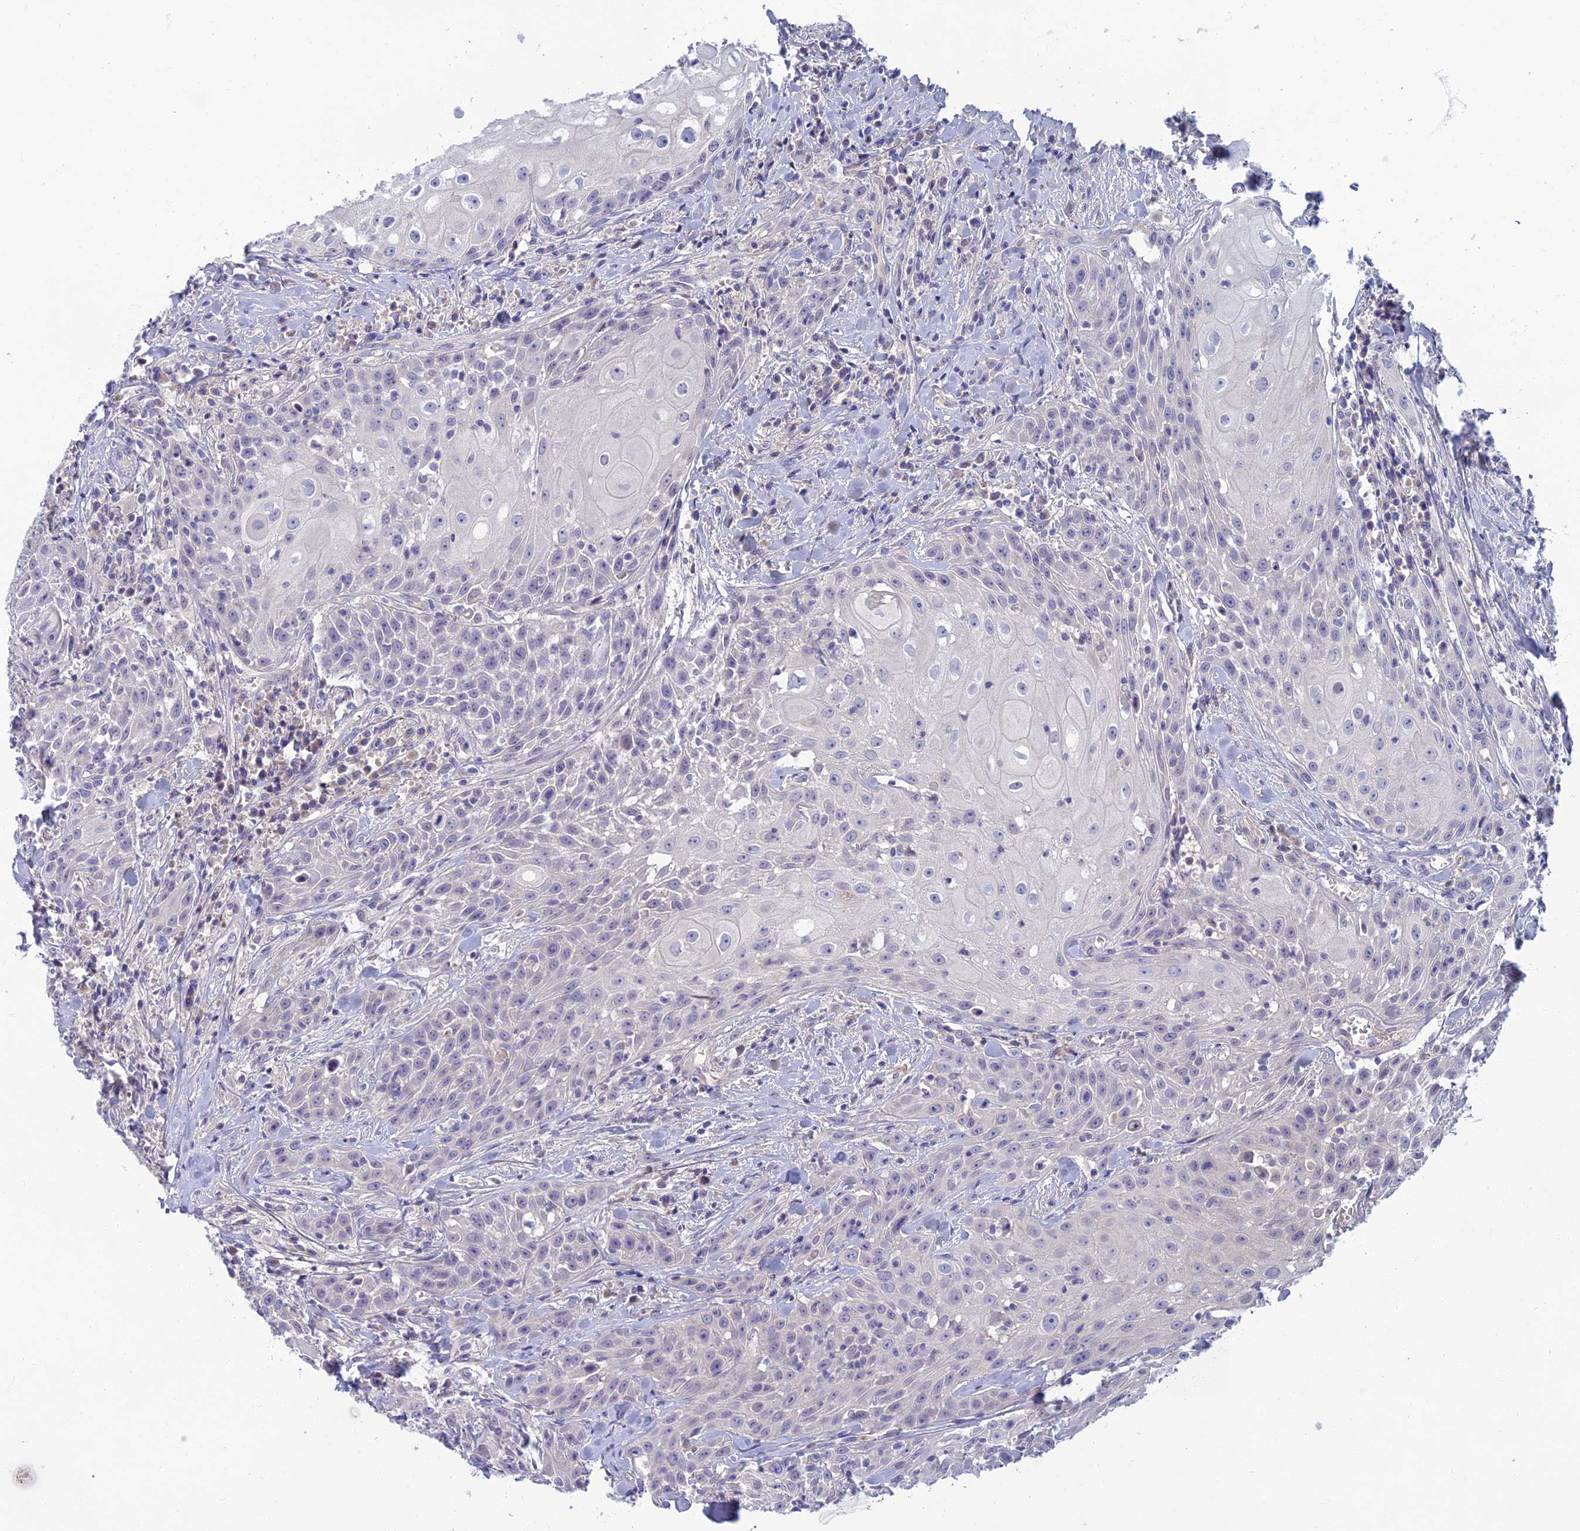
{"staining": {"intensity": "negative", "quantity": "none", "location": "none"}, "tissue": "head and neck cancer", "cell_type": "Tumor cells", "image_type": "cancer", "snomed": [{"axis": "morphology", "description": "Squamous cell carcinoma, NOS"}, {"axis": "topography", "description": "Oral tissue"}, {"axis": "topography", "description": "Head-Neck"}], "caption": "Tumor cells show no significant staining in head and neck cancer.", "gene": "SLC25A41", "patient": {"sex": "female", "age": 82}}